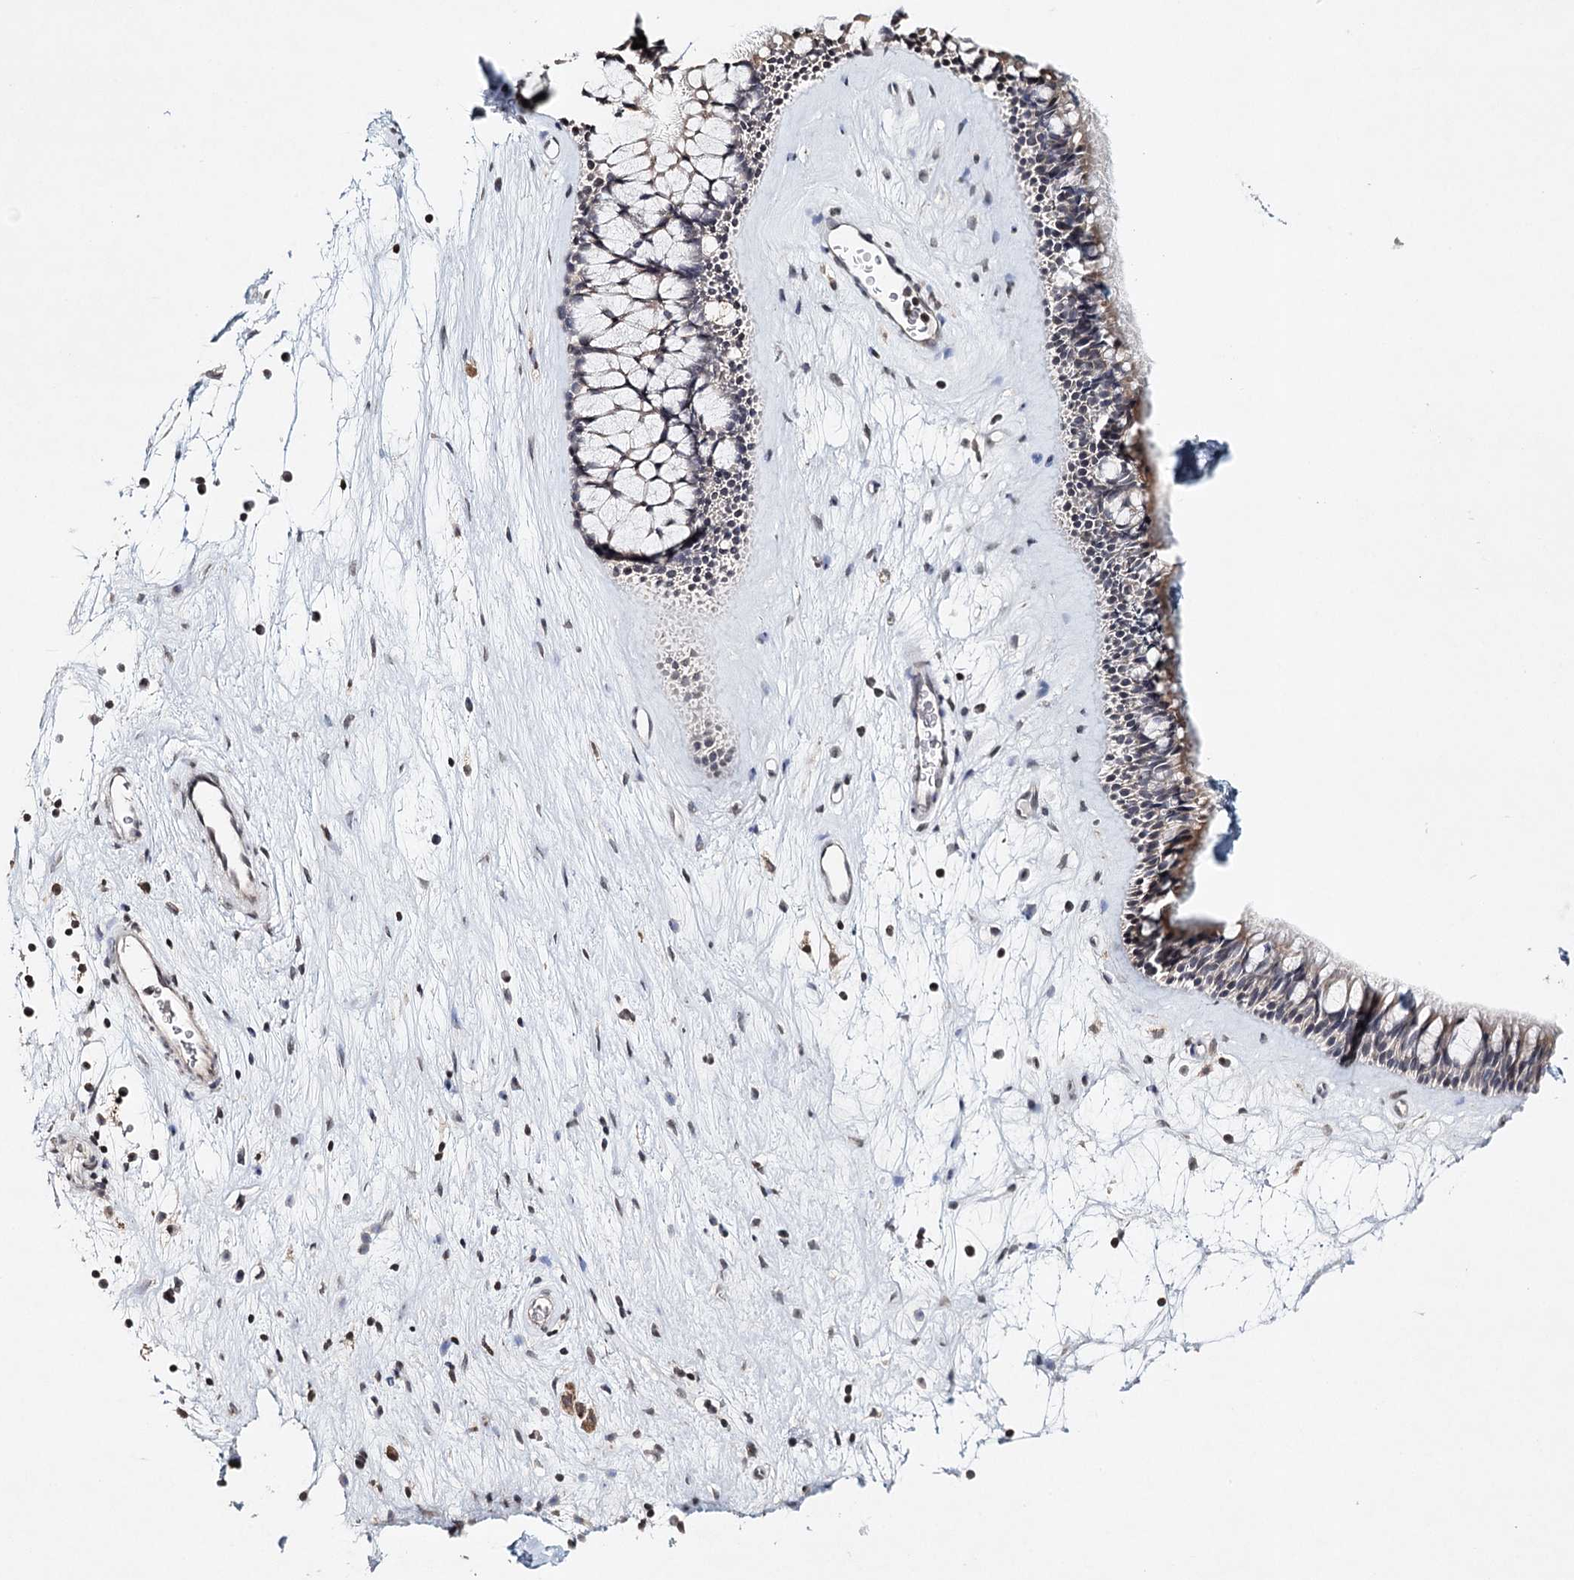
{"staining": {"intensity": "moderate", "quantity": "25%-75%", "location": "cytoplasmic/membranous"}, "tissue": "nasopharynx", "cell_type": "Respiratory epithelial cells", "image_type": "normal", "snomed": [{"axis": "morphology", "description": "Normal tissue, NOS"}, {"axis": "topography", "description": "Nasopharynx"}], "caption": "This is a histology image of immunohistochemistry (IHC) staining of benign nasopharynx, which shows moderate staining in the cytoplasmic/membranous of respiratory epithelial cells.", "gene": "ICOS", "patient": {"sex": "male", "age": 64}}